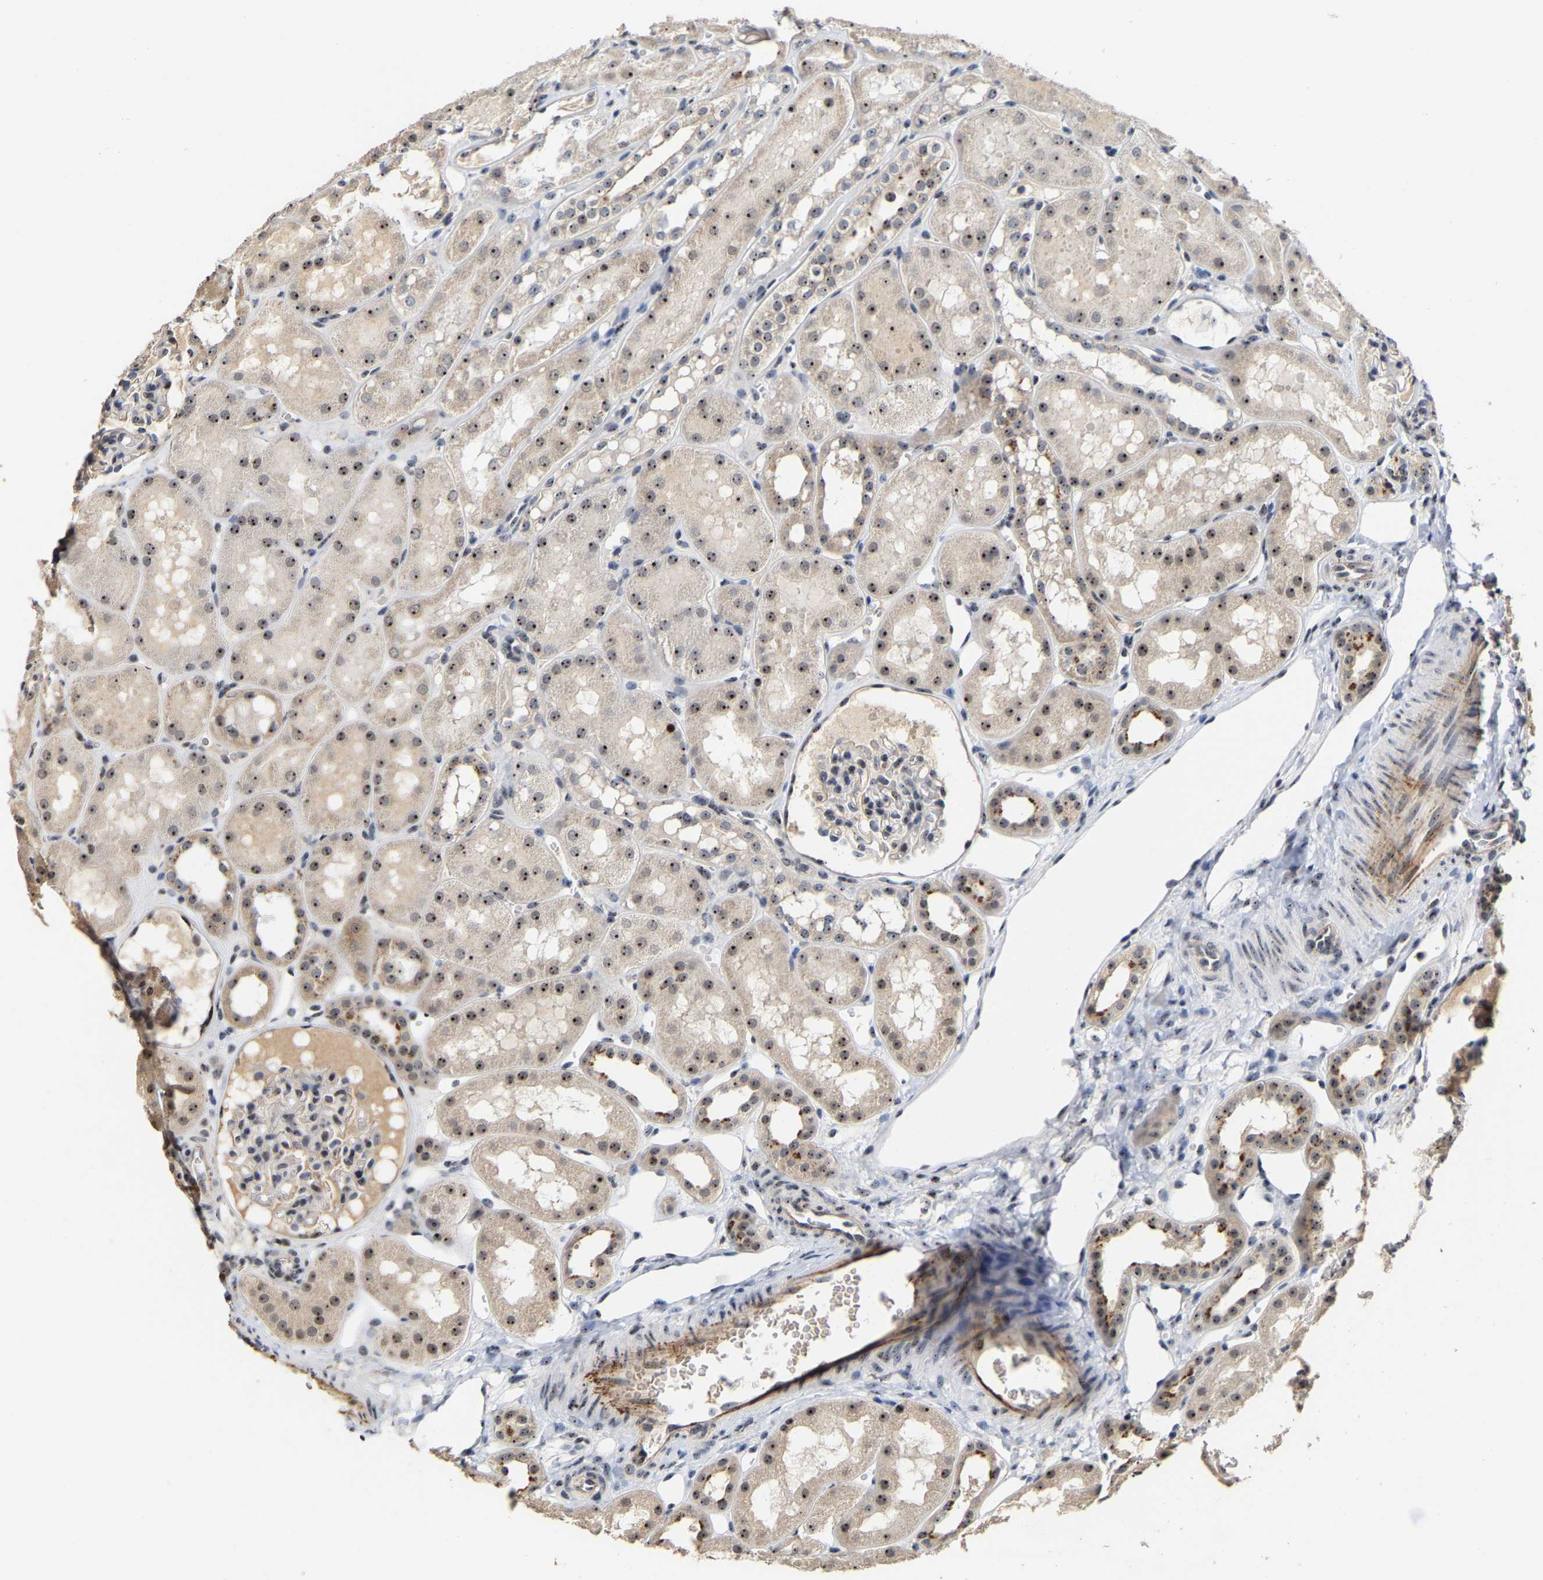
{"staining": {"intensity": "moderate", "quantity": "<25%", "location": "nuclear"}, "tissue": "kidney", "cell_type": "Cells in glomeruli", "image_type": "normal", "snomed": [{"axis": "morphology", "description": "Normal tissue, NOS"}, {"axis": "topography", "description": "Kidney"}, {"axis": "topography", "description": "Urinary bladder"}], "caption": "Protein analysis of normal kidney demonstrates moderate nuclear expression in about <25% of cells in glomeruli.", "gene": "NOP58", "patient": {"sex": "male", "age": 16}}